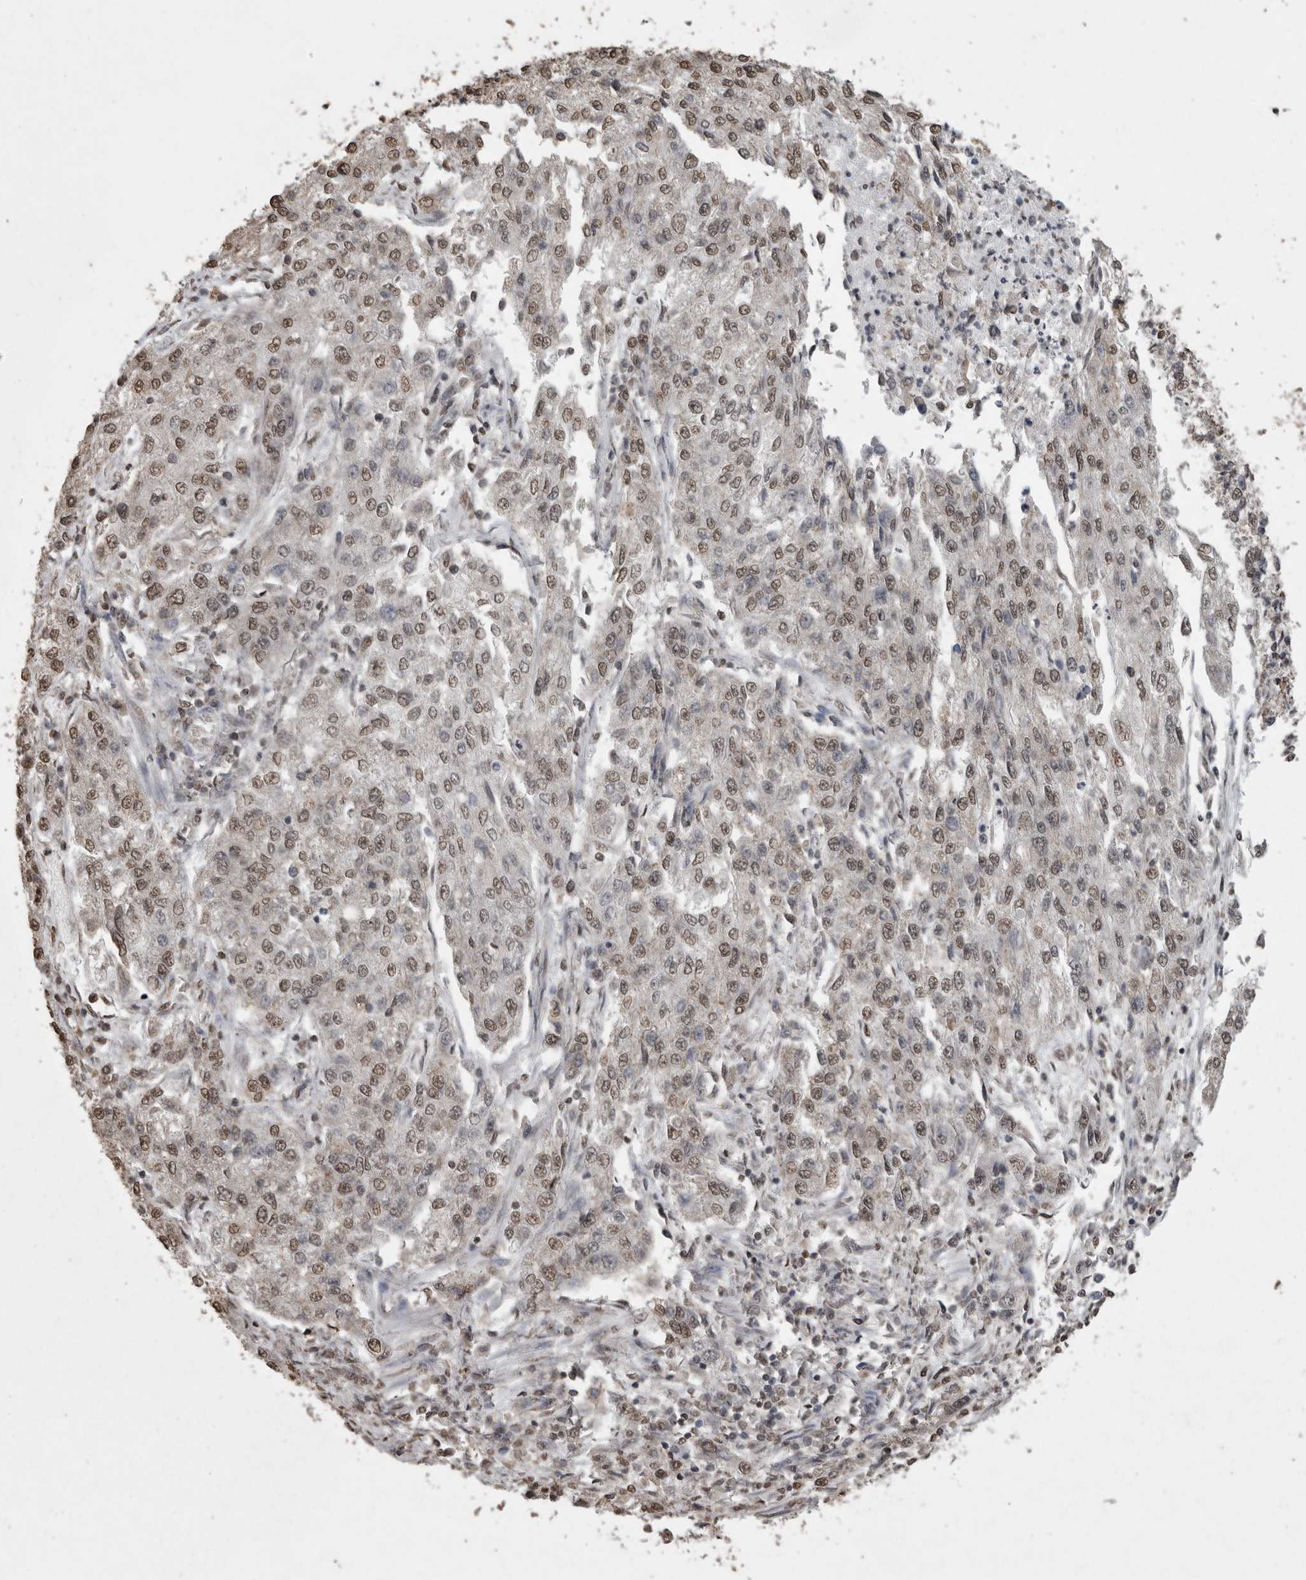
{"staining": {"intensity": "moderate", "quantity": ">75%", "location": "nuclear"}, "tissue": "endometrial cancer", "cell_type": "Tumor cells", "image_type": "cancer", "snomed": [{"axis": "morphology", "description": "Adenocarcinoma, NOS"}, {"axis": "topography", "description": "Endometrium"}], "caption": "DAB (3,3'-diaminobenzidine) immunohistochemical staining of endometrial cancer (adenocarcinoma) reveals moderate nuclear protein staining in approximately >75% of tumor cells.", "gene": "SMAD7", "patient": {"sex": "female", "age": 49}}